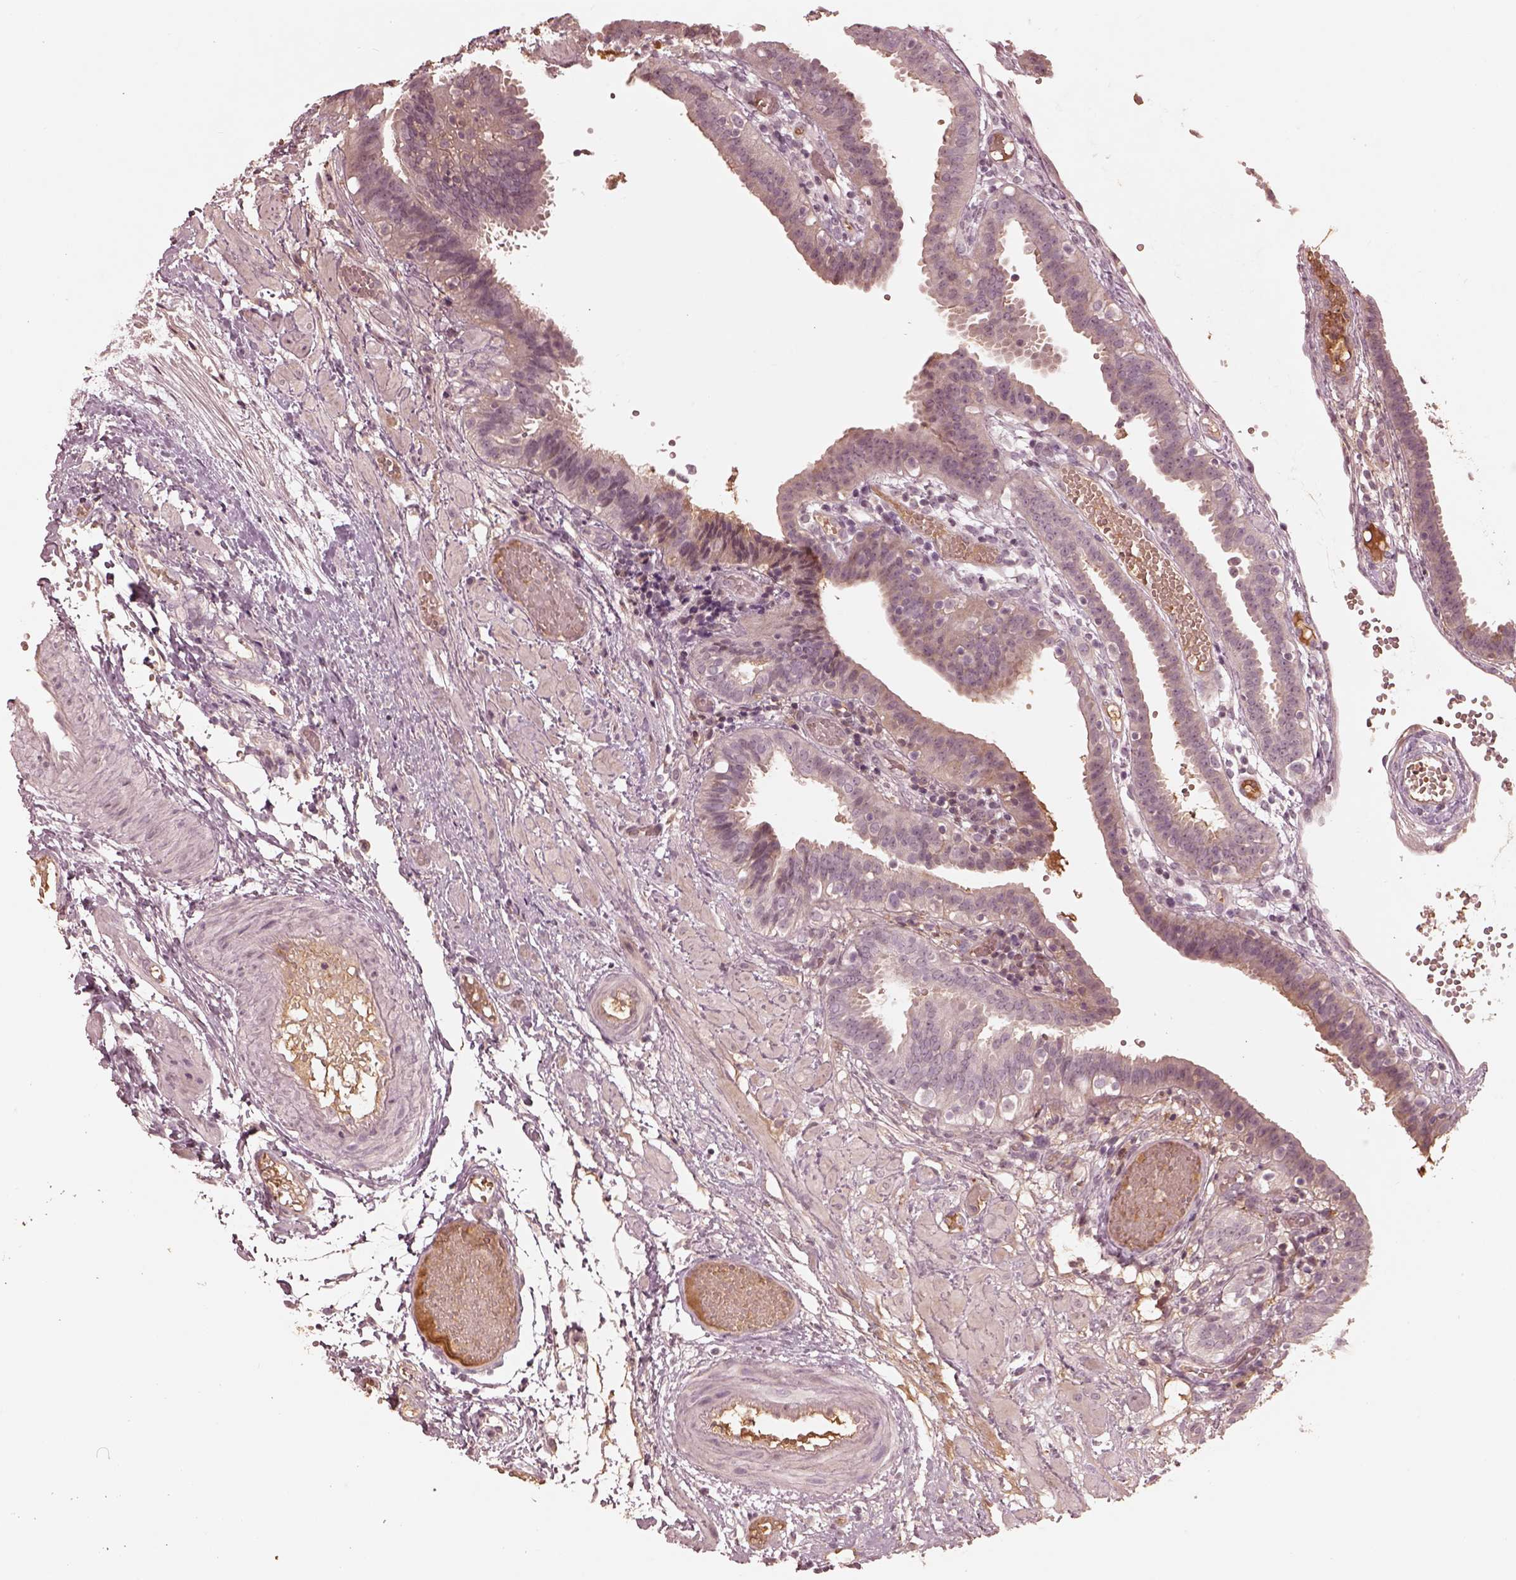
{"staining": {"intensity": "negative", "quantity": "none", "location": "none"}, "tissue": "fallopian tube", "cell_type": "Glandular cells", "image_type": "normal", "snomed": [{"axis": "morphology", "description": "Normal tissue, NOS"}, {"axis": "topography", "description": "Fallopian tube"}], "caption": "A histopathology image of fallopian tube stained for a protein reveals no brown staining in glandular cells. Nuclei are stained in blue.", "gene": "TF", "patient": {"sex": "female", "age": 37}}